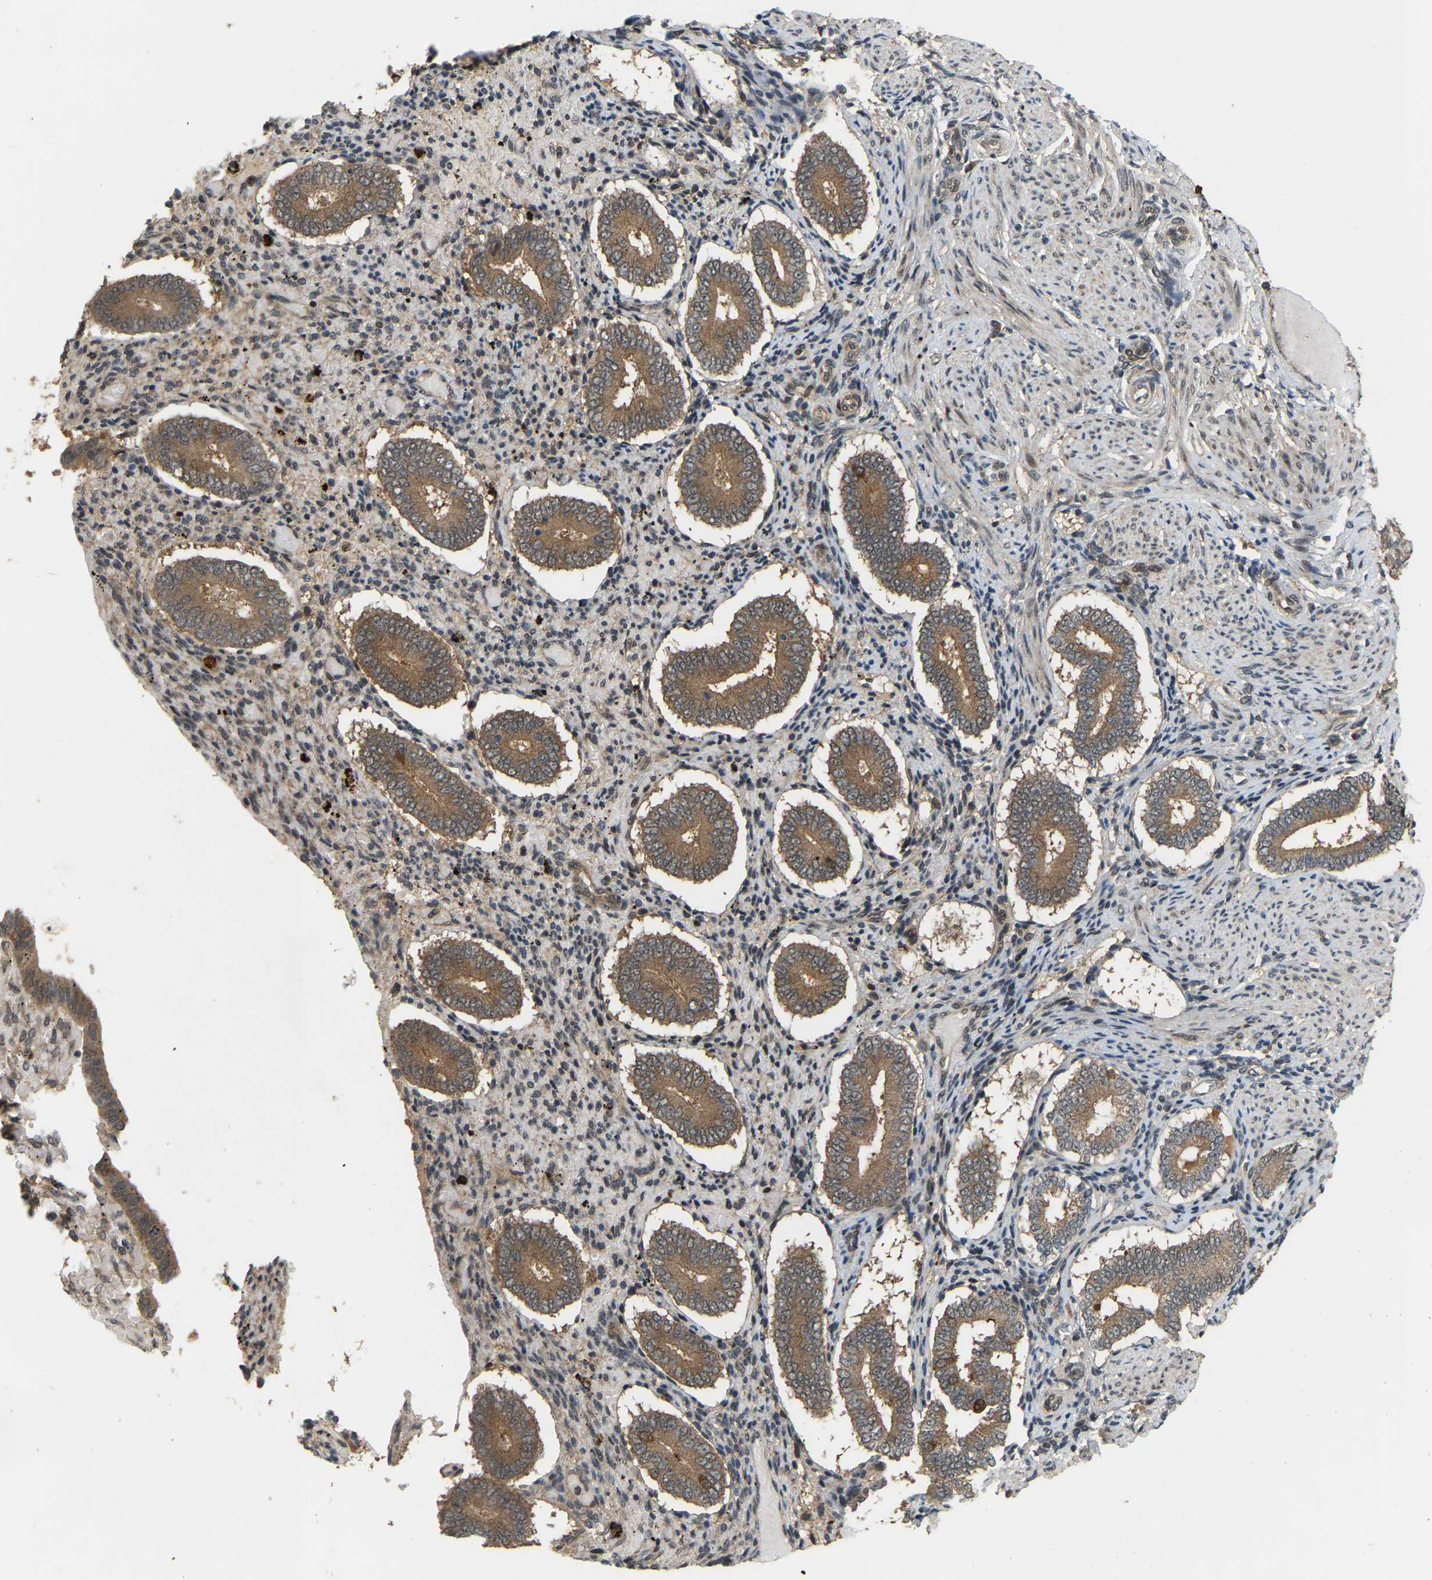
{"staining": {"intensity": "weak", "quantity": ">75%", "location": "cytoplasmic/membranous"}, "tissue": "endometrium", "cell_type": "Cells in endometrial stroma", "image_type": "normal", "snomed": [{"axis": "morphology", "description": "Normal tissue, NOS"}, {"axis": "topography", "description": "Endometrium"}], "caption": "Immunohistochemistry micrograph of normal endometrium stained for a protein (brown), which demonstrates low levels of weak cytoplasmic/membranous positivity in about >75% of cells in endometrial stroma.", "gene": "CROT", "patient": {"sex": "female", "age": 42}}